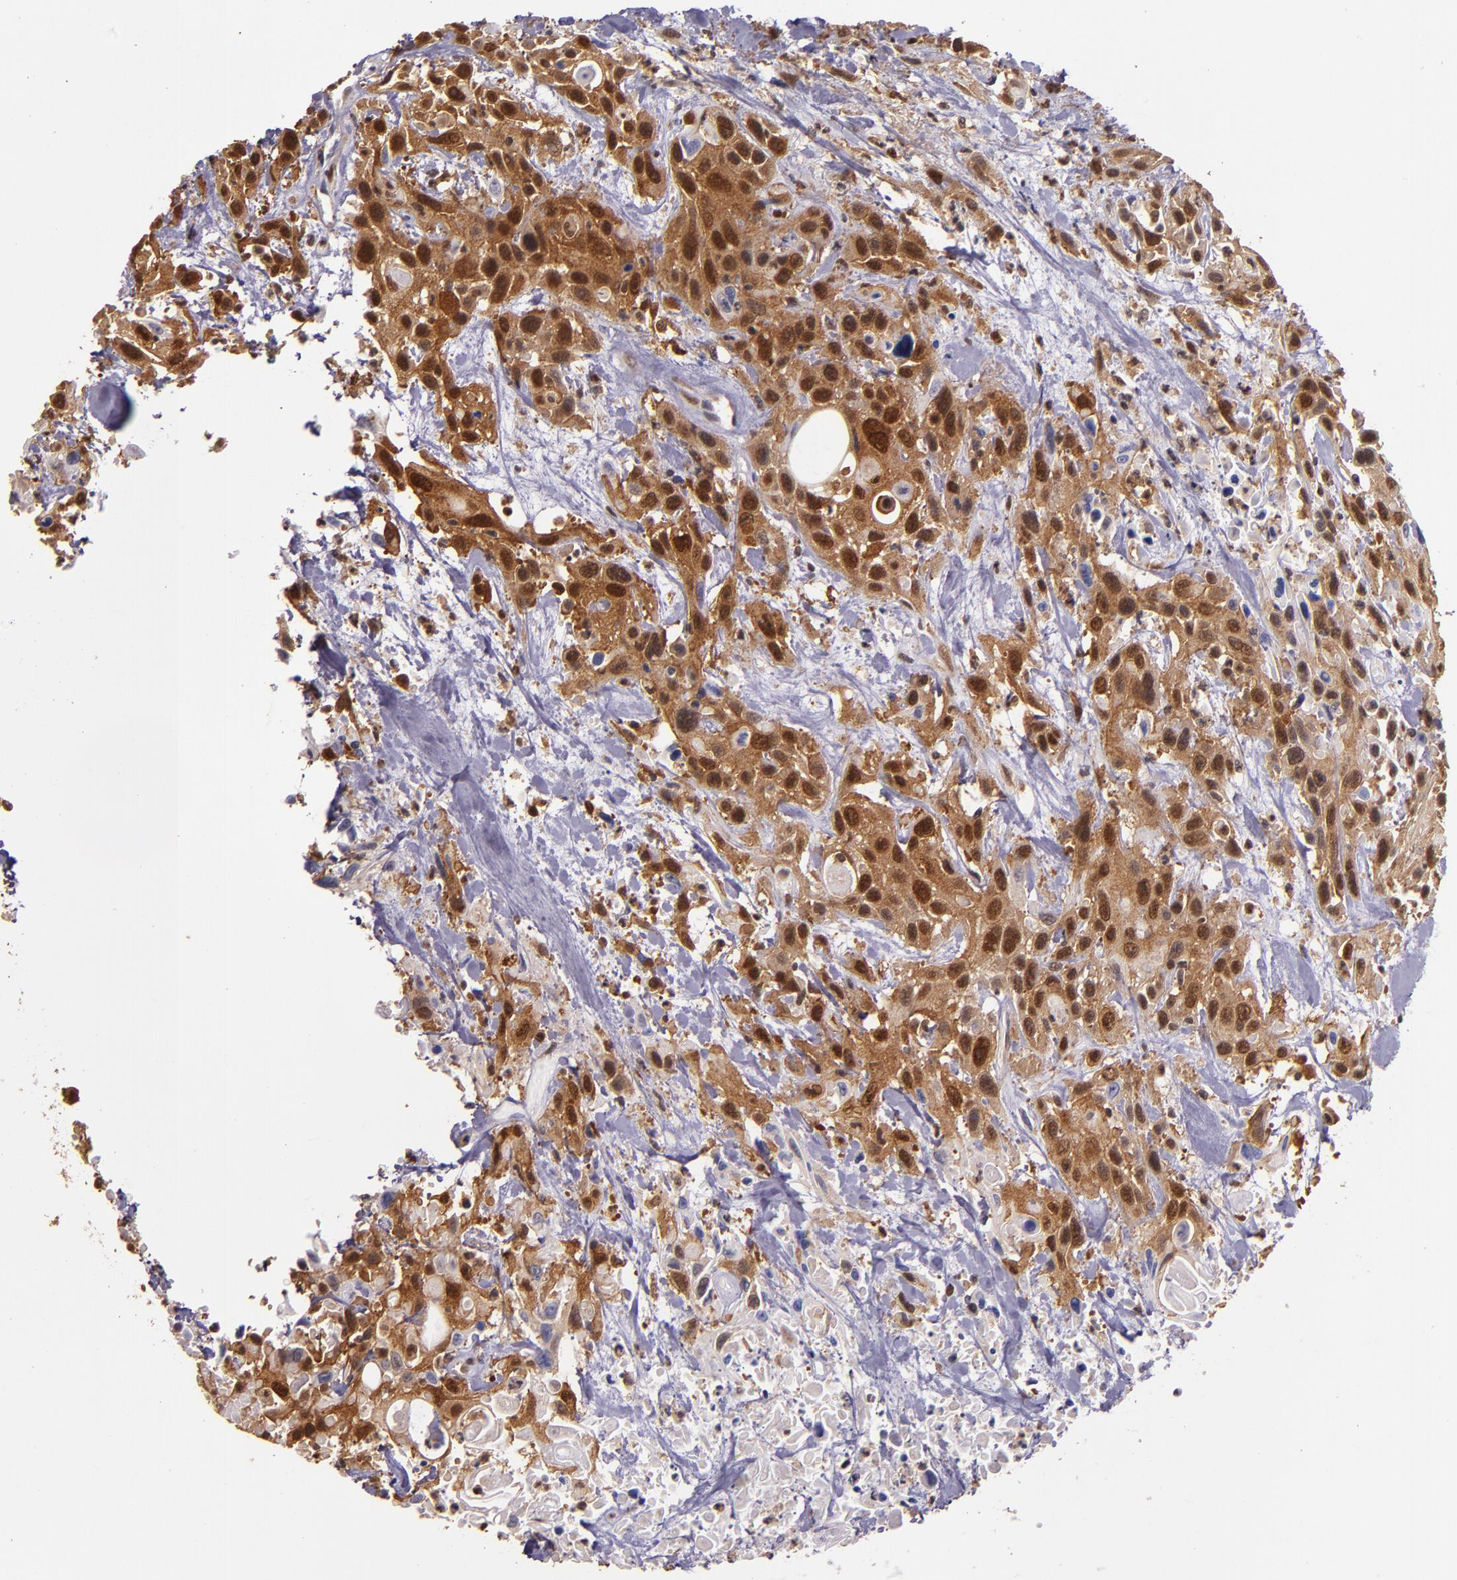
{"staining": {"intensity": "strong", "quantity": ">75%", "location": "cytoplasmic/membranous,nuclear"}, "tissue": "urothelial cancer", "cell_type": "Tumor cells", "image_type": "cancer", "snomed": [{"axis": "morphology", "description": "Urothelial carcinoma, High grade"}, {"axis": "topography", "description": "Urinary bladder"}], "caption": "Immunohistochemical staining of urothelial cancer demonstrates high levels of strong cytoplasmic/membranous and nuclear protein expression in about >75% of tumor cells.", "gene": "STAT6", "patient": {"sex": "female", "age": 84}}